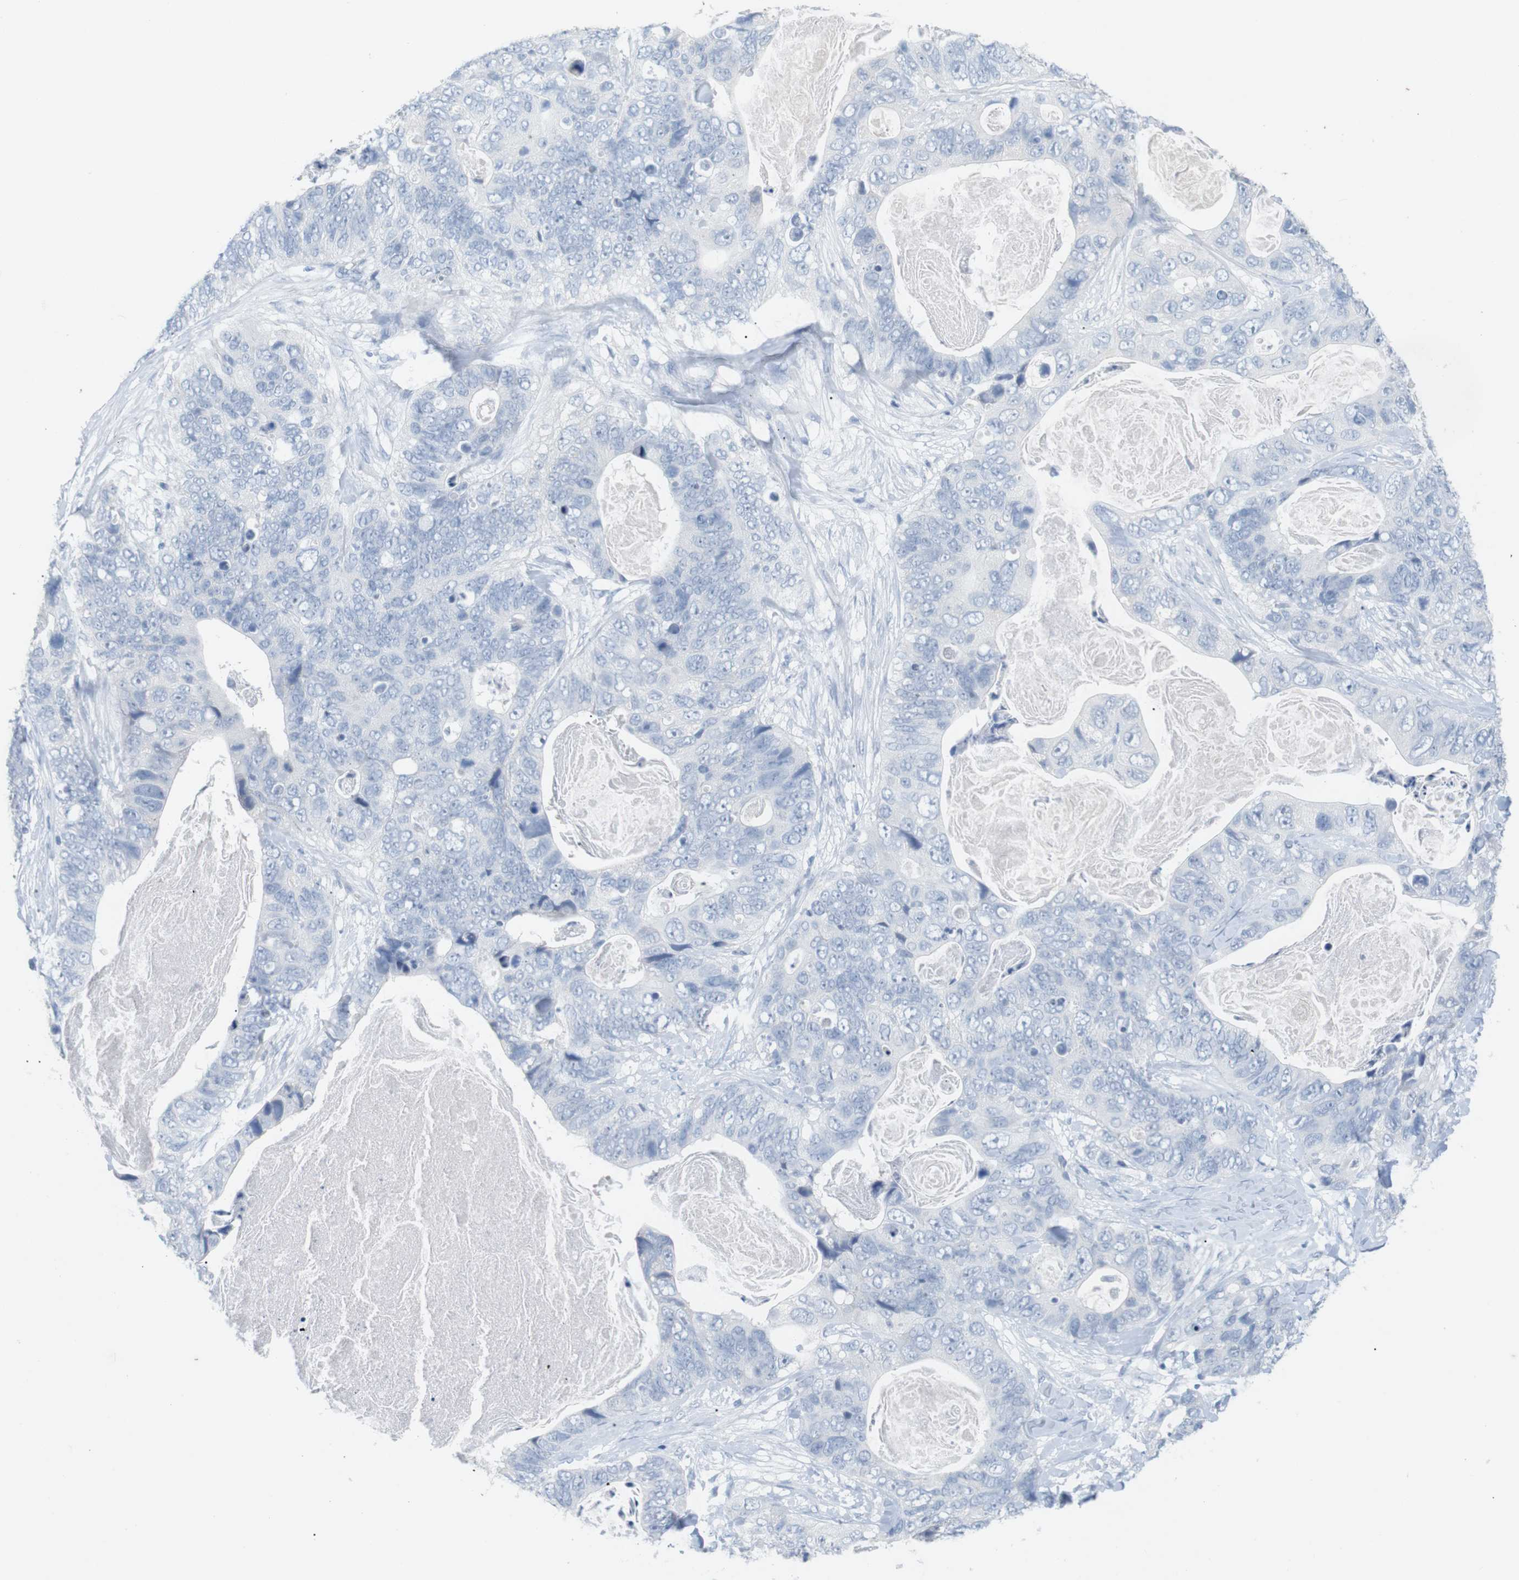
{"staining": {"intensity": "negative", "quantity": "none", "location": "none"}, "tissue": "stomach cancer", "cell_type": "Tumor cells", "image_type": "cancer", "snomed": [{"axis": "morphology", "description": "Adenocarcinoma, NOS"}, {"axis": "topography", "description": "Stomach"}], "caption": "Tumor cells show no significant staining in stomach cancer (adenocarcinoma).", "gene": "HBG2", "patient": {"sex": "female", "age": 89}}